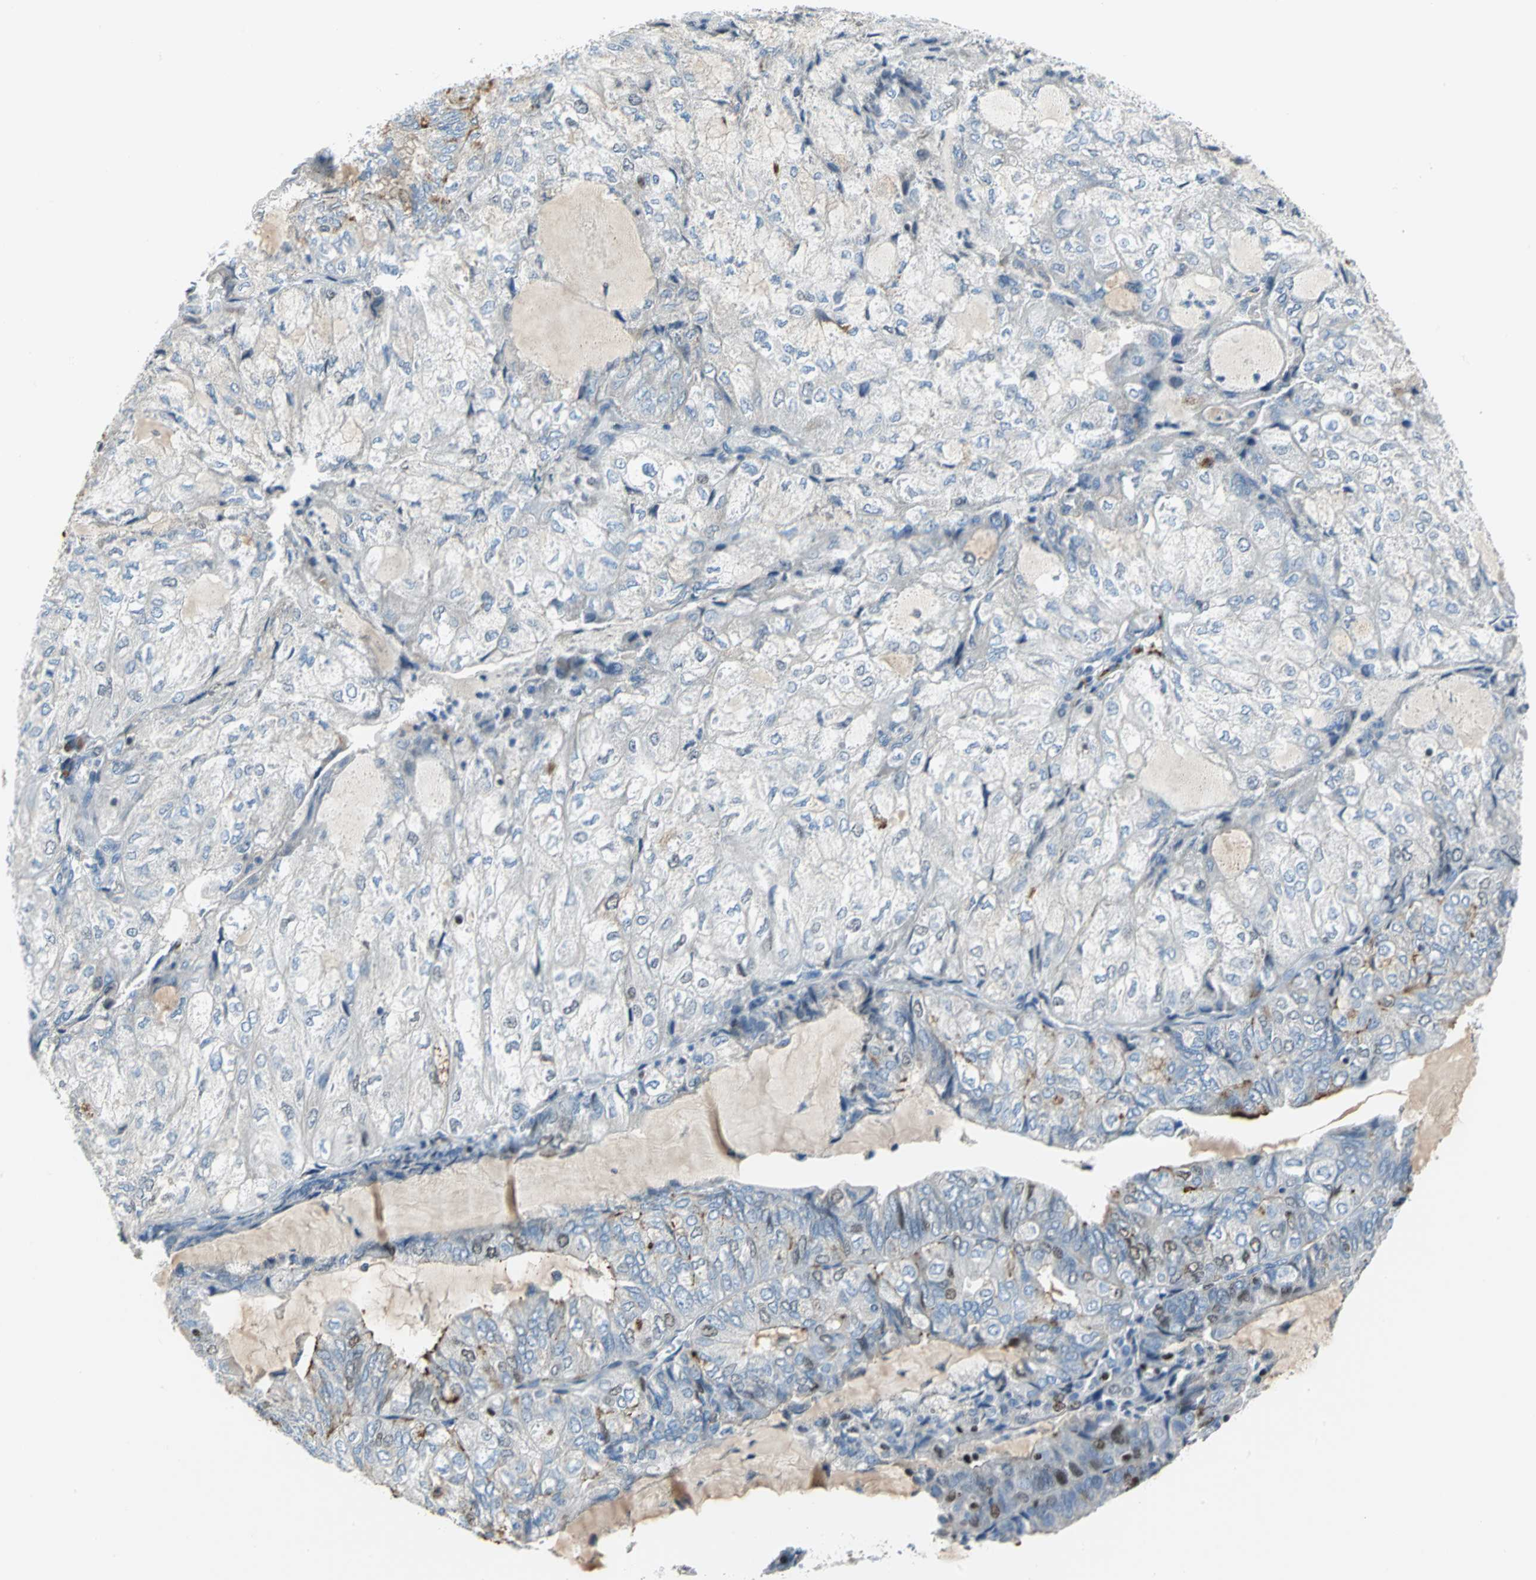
{"staining": {"intensity": "strong", "quantity": "<25%", "location": "nuclear"}, "tissue": "endometrial cancer", "cell_type": "Tumor cells", "image_type": "cancer", "snomed": [{"axis": "morphology", "description": "Adenocarcinoma, NOS"}, {"axis": "topography", "description": "Endometrium"}], "caption": "This is an image of immunohistochemistry (IHC) staining of adenocarcinoma (endometrial), which shows strong expression in the nuclear of tumor cells.", "gene": "MCM4", "patient": {"sex": "female", "age": 81}}